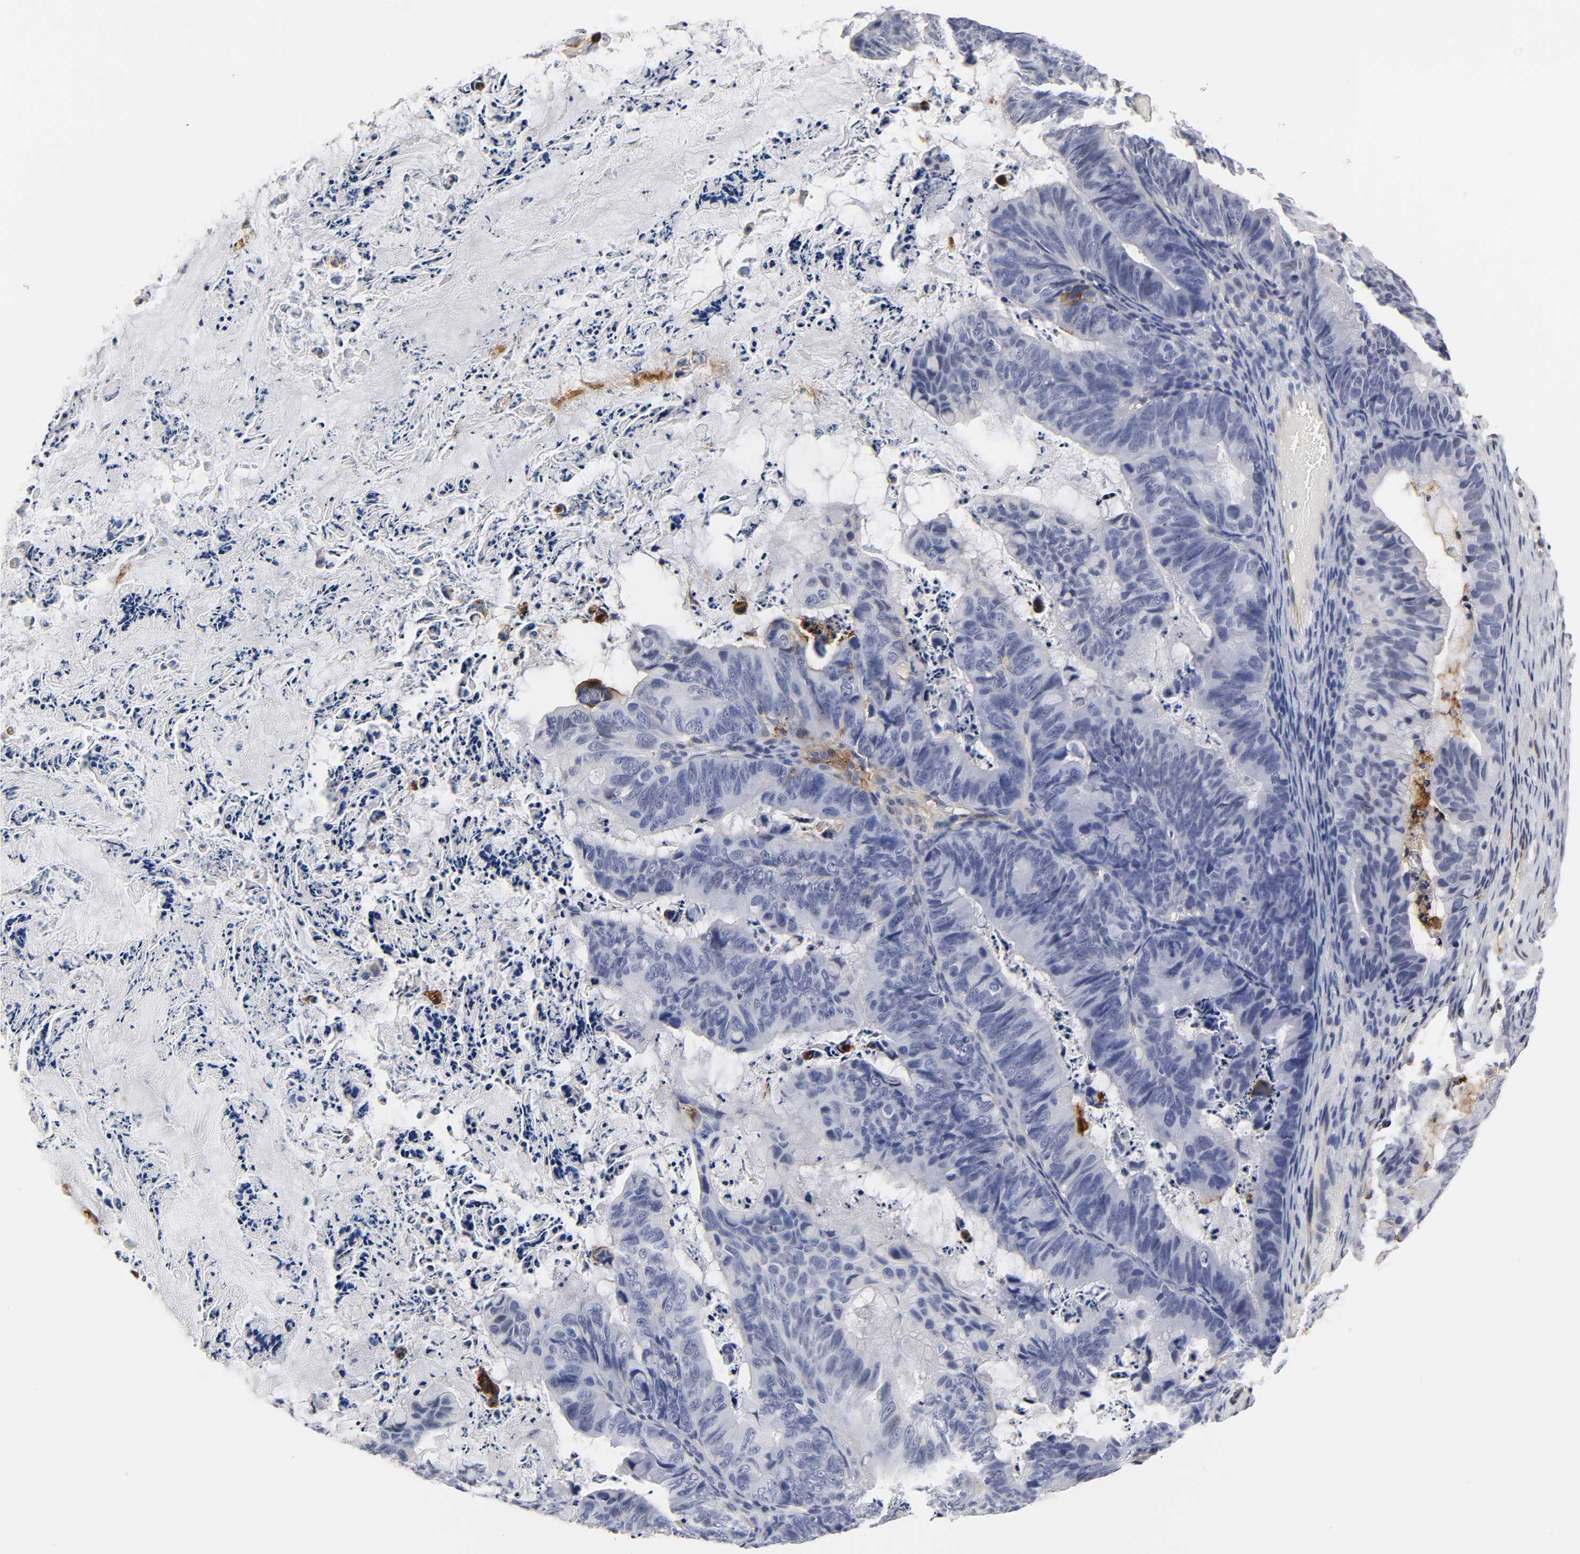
{"staining": {"intensity": "negative", "quantity": "none", "location": "none"}, "tissue": "ovarian cancer", "cell_type": "Tumor cells", "image_type": "cancer", "snomed": [{"axis": "morphology", "description": "Cystadenocarcinoma, mucinous, NOS"}, {"axis": "topography", "description": "Ovary"}], "caption": "Immunohistochemistry (IHC) histopathology image of neoplastic tissue: ovarian cancer (mucinous cystadenocarcinoma) stained with DAB (3,3'-diaminobenzidine) demonstrates no significant protein staining in tumor cells.", "gene": "ICAM1", "patient": {"sex": "female", "age": 36}}